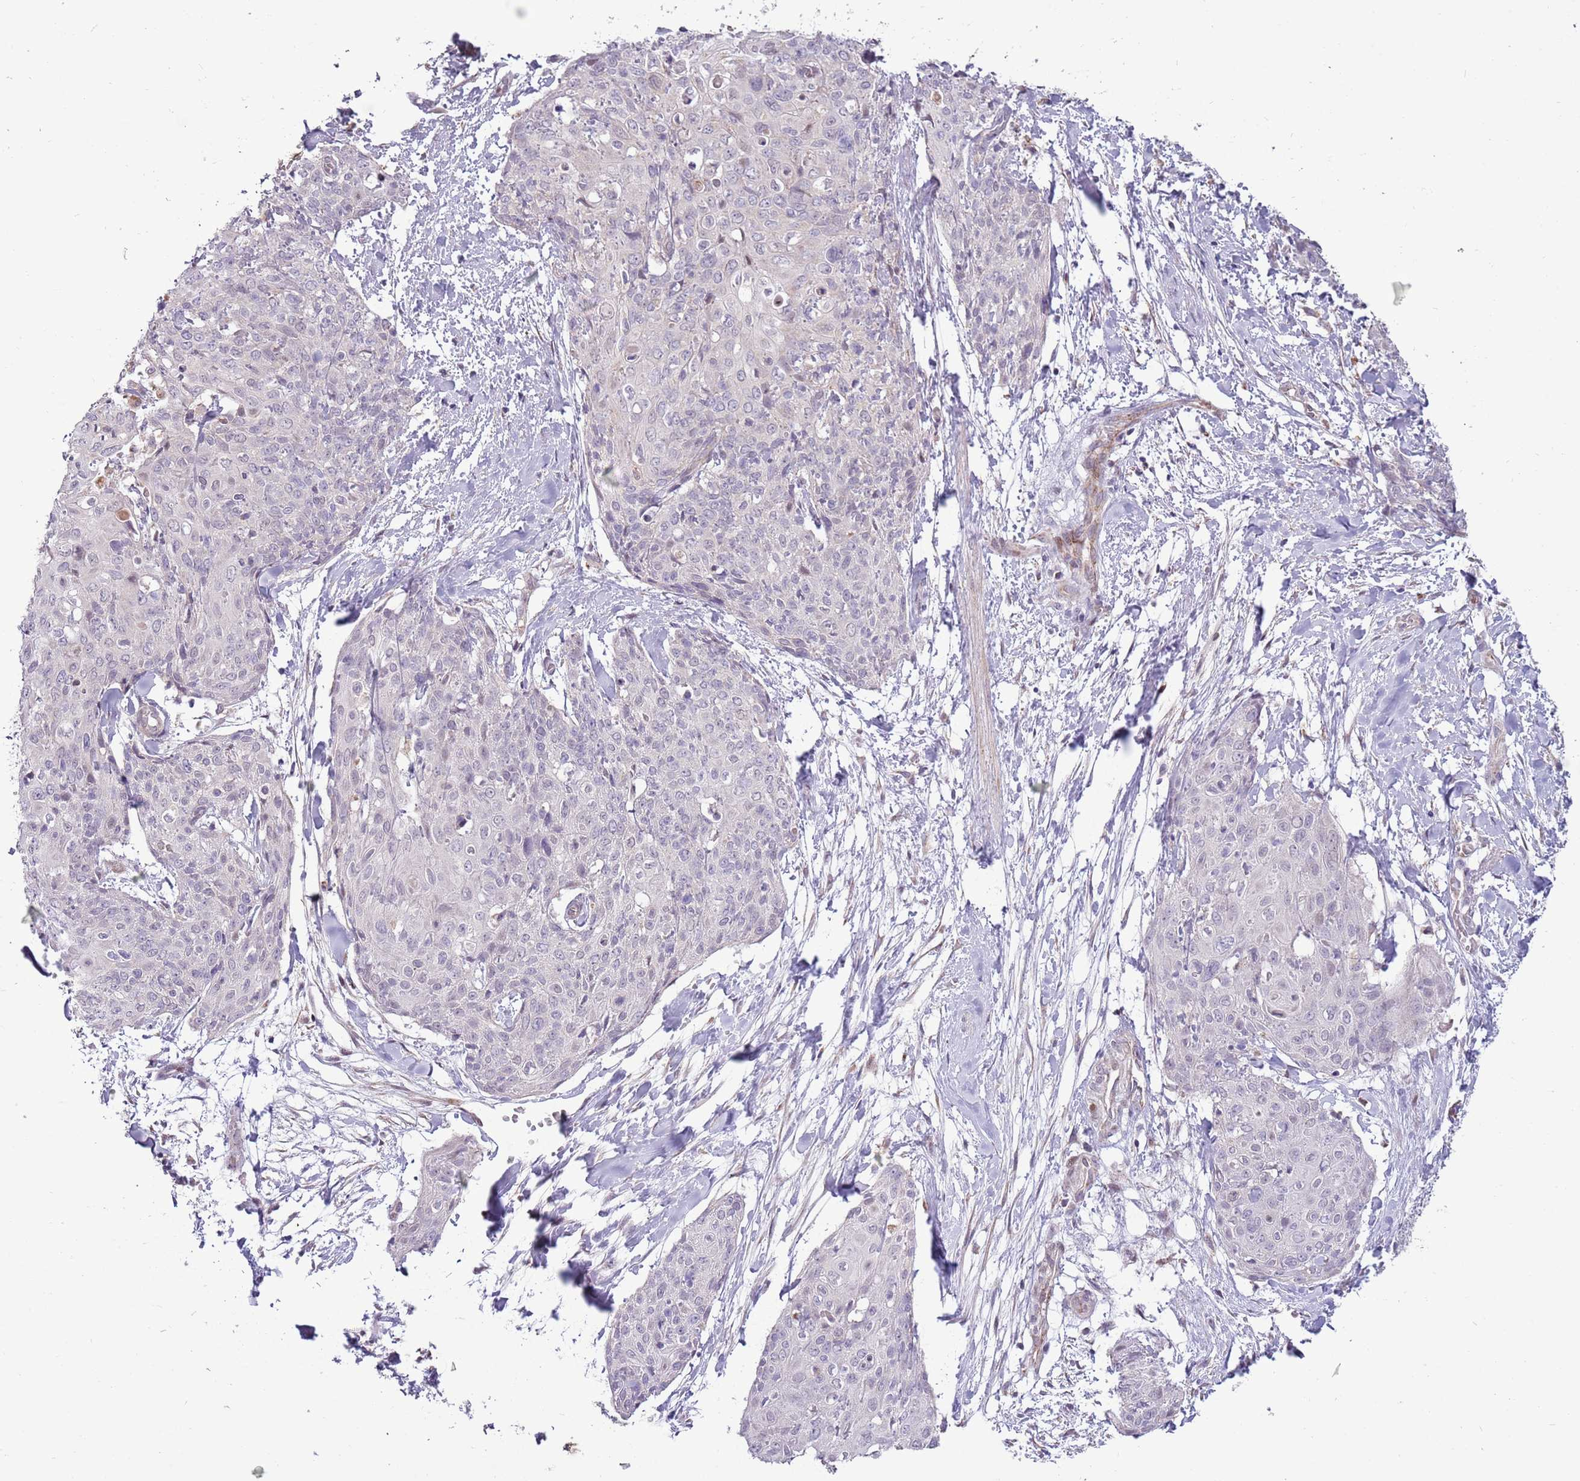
{"staining": {"intensity": "negative", "quantity": "none", "location": "none"}, "tissue": "skin cancer", "cell_type": "Tumor cells", "image_type": "cancer", "snomed": [{"axis": "morphology", "description": "Squamous cell carcinoma, NOS"}, {"axis": "topography", "description": "Skin"}, {"axis": "topography", "description": "Vulva"}], "caption": "Tumor cells show no significant protein staining in skin squamous cell carcinoma.", "gene": "MLLT11", "patient": {"sex": "female", "age": 85}}